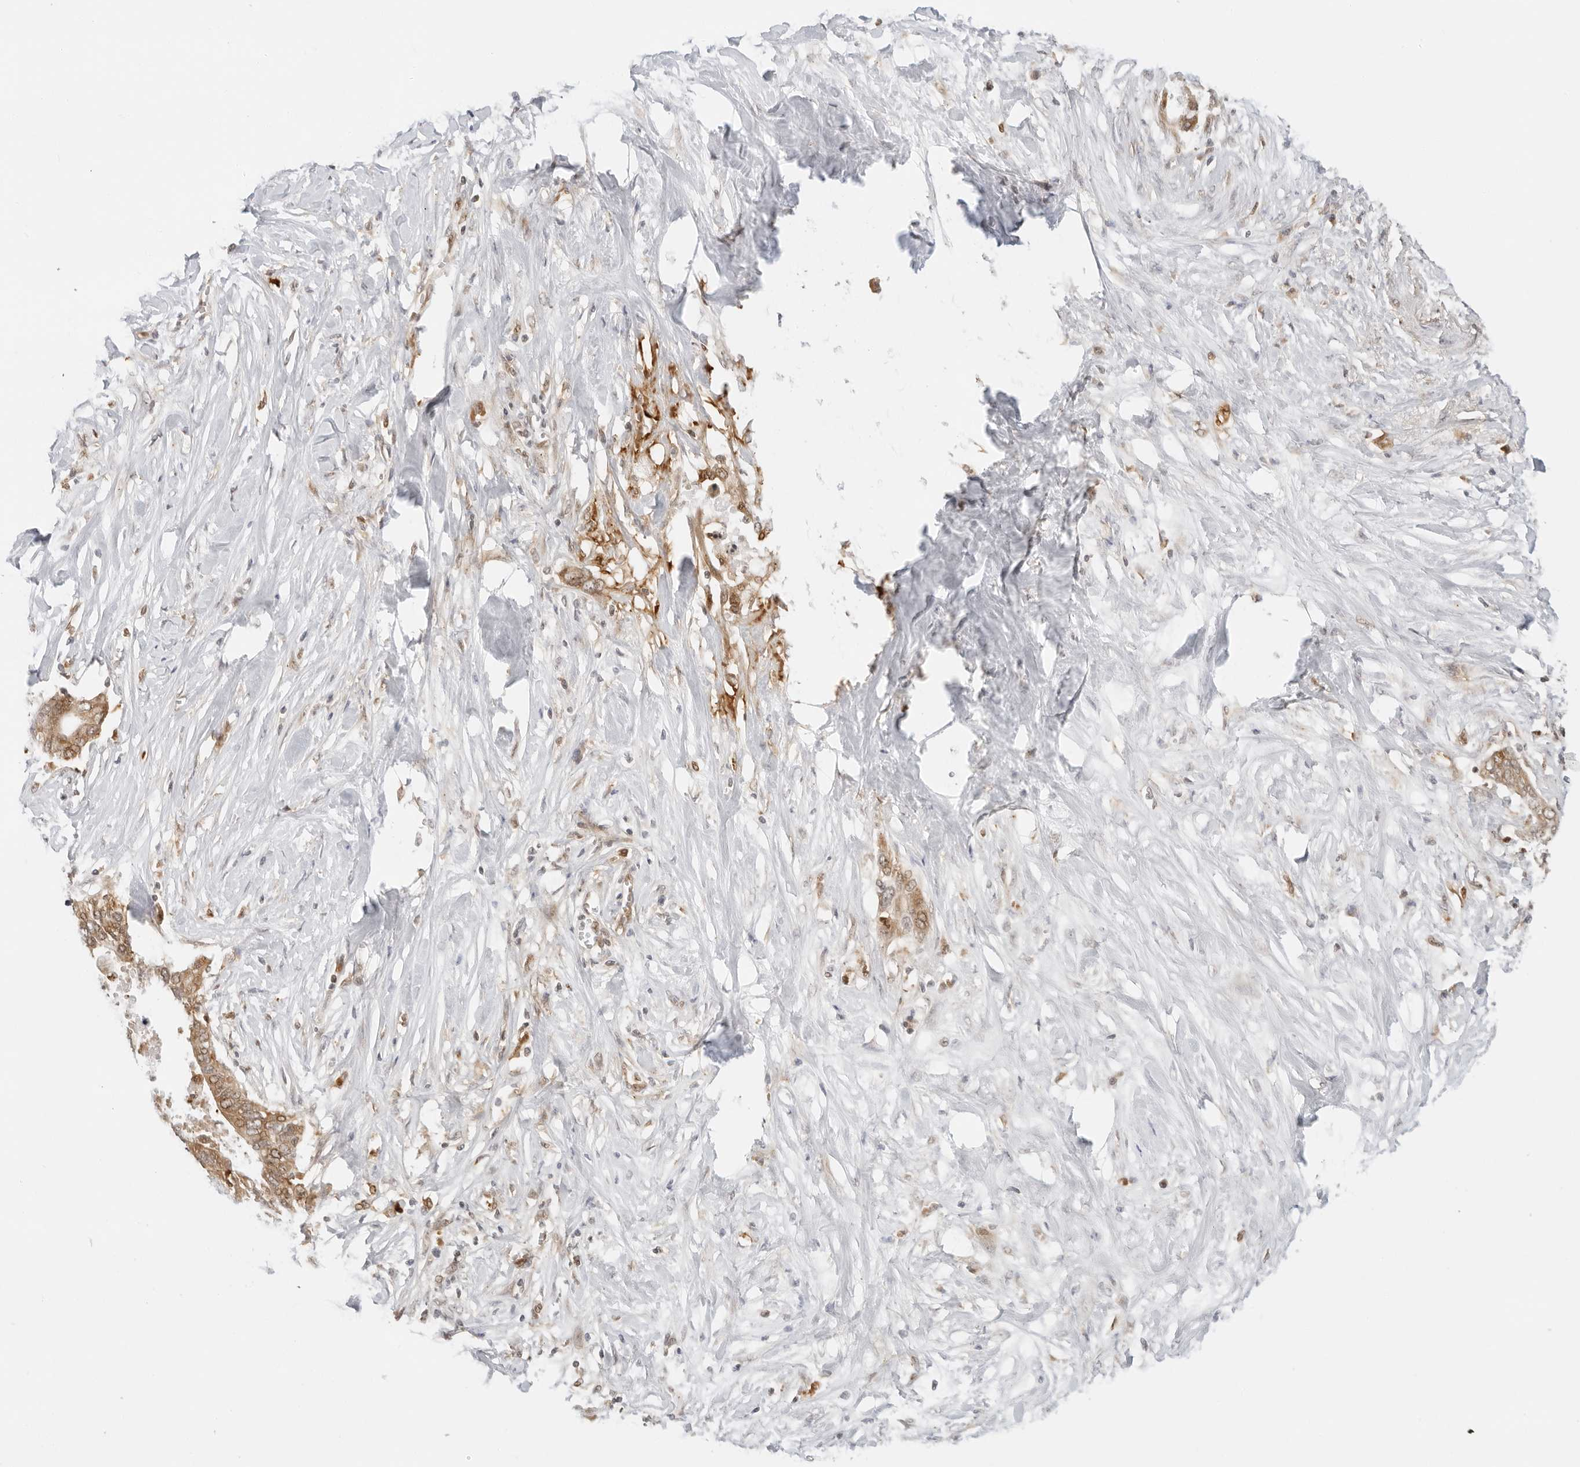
{"staining": {"intensity": "moderate", "quantity": ">75%", "location": "cytoplasmic/membranous"}, "tissue": "pancreatic cancer", "cell_type": "Tumor cells", "image_type": "cancer", "snomed": [{"axis": "morphology", "description": "Normal tissue, NOS"}, {"axis": "morphology", "description": "Adenocarcinoma, NOS"}, {"axis": "topography", "description": "Pancreas"}, {"axis": "topography", "description": "Peripheral nerve tissue"}], "caption": "Moderate cytoplasmic/membranous expression is present in about >75% of tumor cells in pancreatic cancer.", "gene": "RC3H1", "patient": {"sex": "male", "age": 59}}